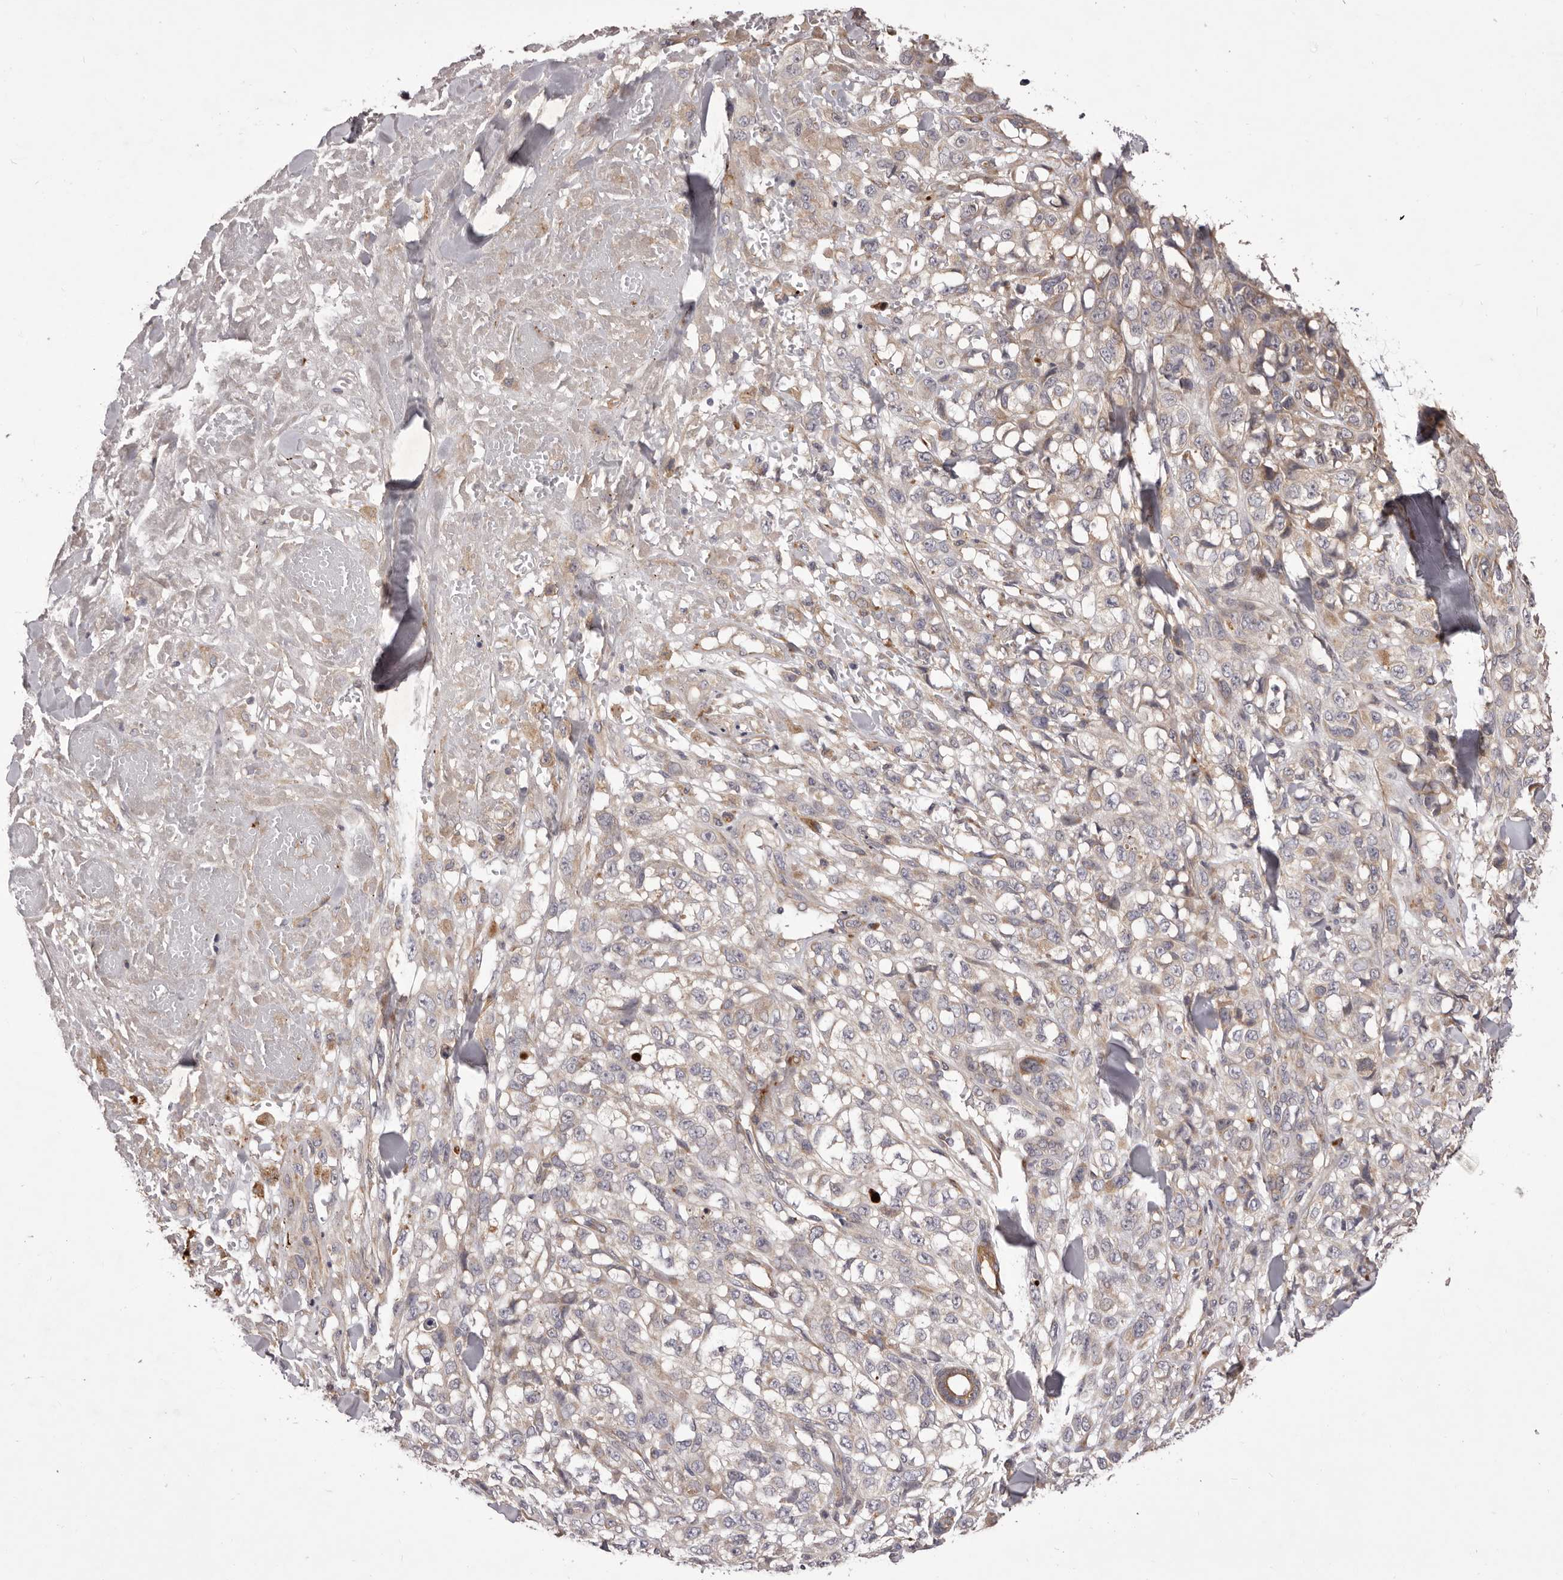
{"staining": {"intensity": "negative", "quantity": "none", "location": "none"}, "tissue": "melanoma", "cell_type": "Tumor cells", "image_type": "cancer", "snomed": [{"axis": "morphology", "description": "Malignant melanoma, Metastatic site"}, {"axis": "topography", "description": "Skin"}], "caption": "Malignant melanoma (metastatic site) was stained to show a protein in brown. There is no significant expression in tumor cells.", "gene": "PNRC1", "patient": {"sex": "female", "age": 72}}